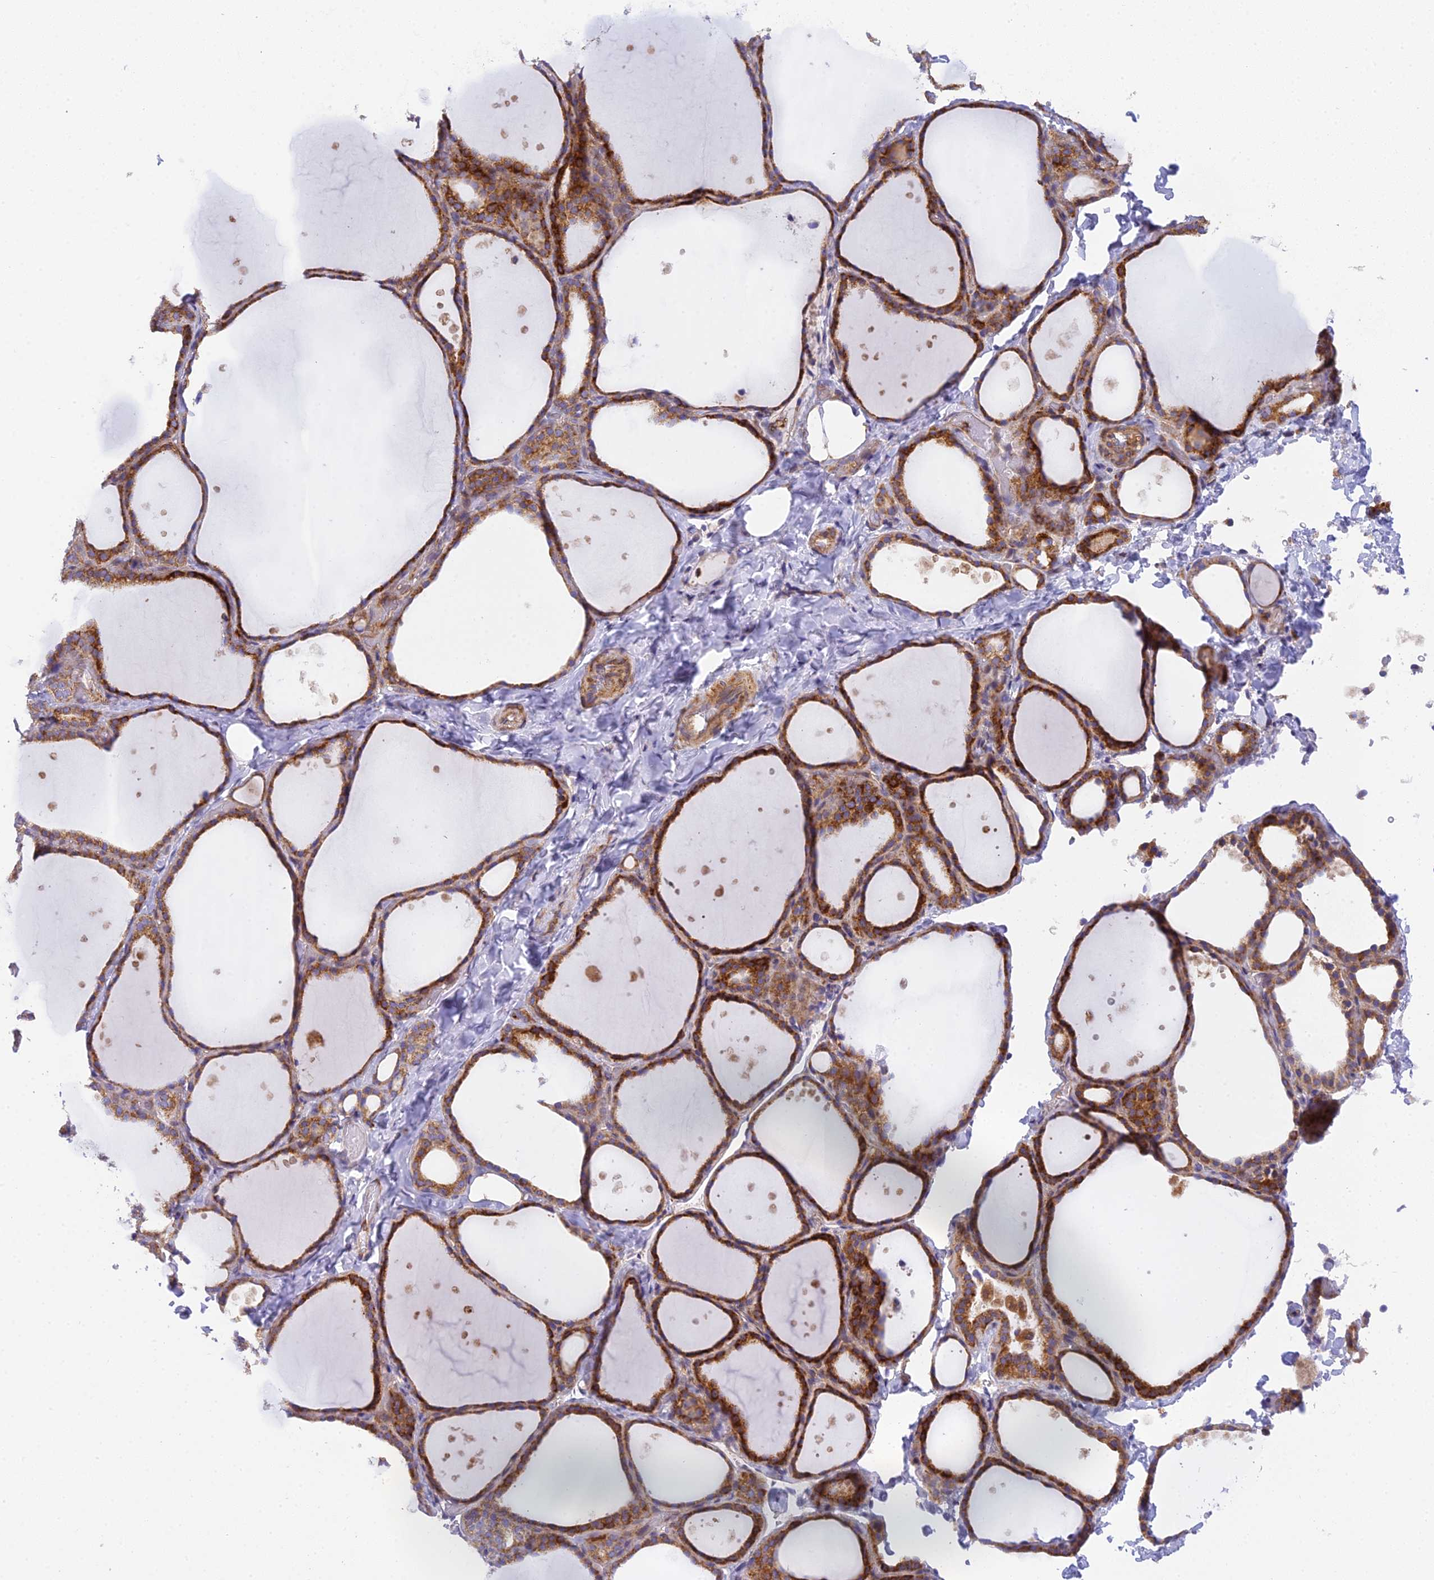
{"staining": {"intensity": "strong", "quantity": ">75%", "location": "cytoplasmic/membranous"}, "tissue": "thyroid gland", "cell_type": "Glandular cells", "image_type": "normal", "snomed": [{"axis": "morphology", "description": "Normal tissue, NOS"}, {"axis": "topography", "description": "Thyroid gland"}], "caption": "A high amount of strong cytoplasmic/membranous positivity is identified in about >75% of glandular cells in unremarkable thyroid gland. (IHC, brightfield microscopy, high magnification).", "gene": "CLCN7", "patient": {"sex": "female", "age": 44}}